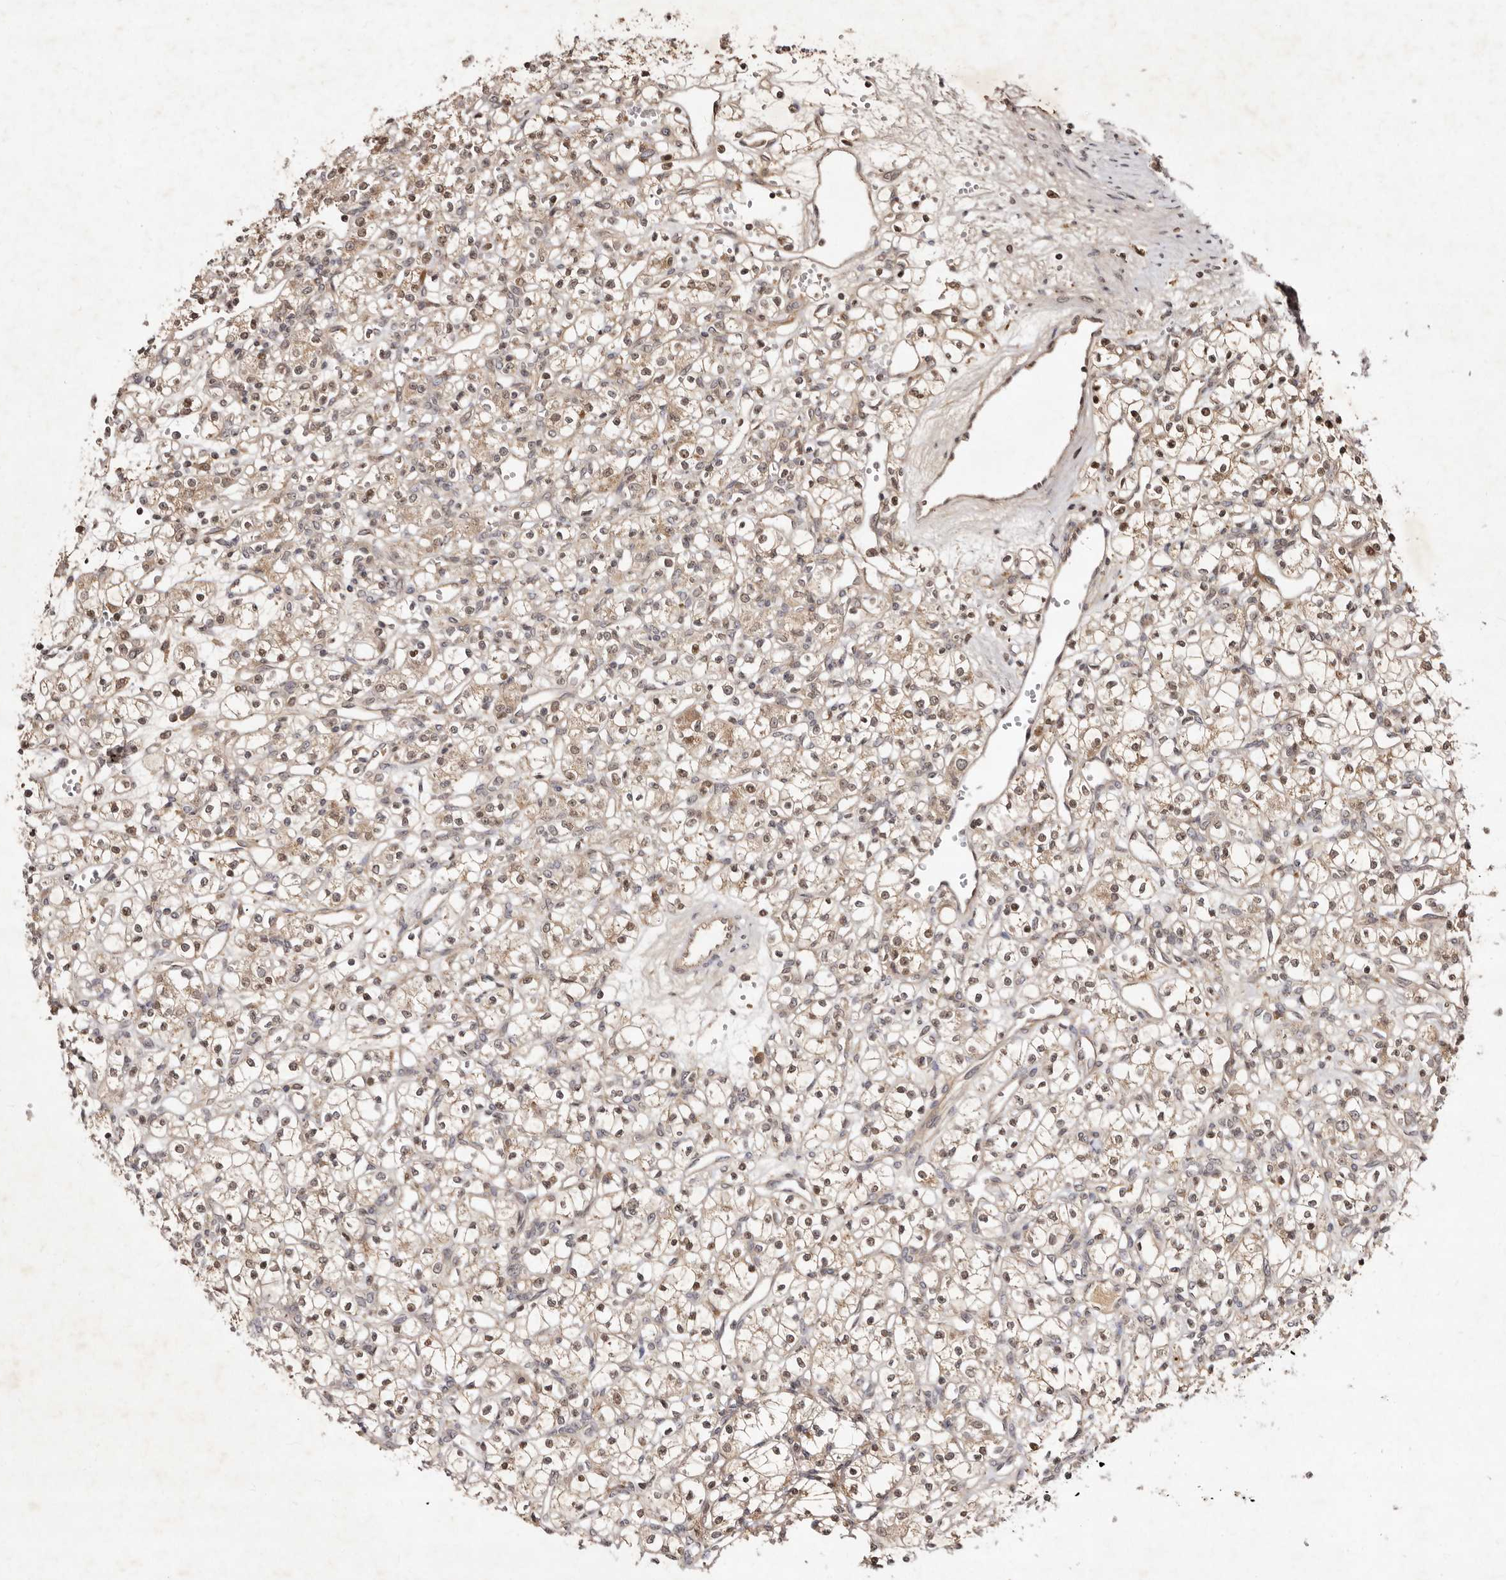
{"staining": {"intensity": "weak", "quantity": ">75%", "location": "cytoplasmic/membranous,nuclear"}, "tissue": "renal cancer", "cell_type": "Tumor cells", "image_type": "cancer", "snomed": [{"axis": "morphology", "description": "Adenocarcinoma, NOS"}, {"axis": "topography", "description": "Kidney"}], "caption": "DAB (3,3'-diaminobenzidine) immunohistochemical staining of renal adenocarcinoma displays weak cytoplasmic/membranous and nuclear protein staining in about >75% of tumor cells.", "gene": "LCORL", "patient": {"sex": "female", "age": 59}}